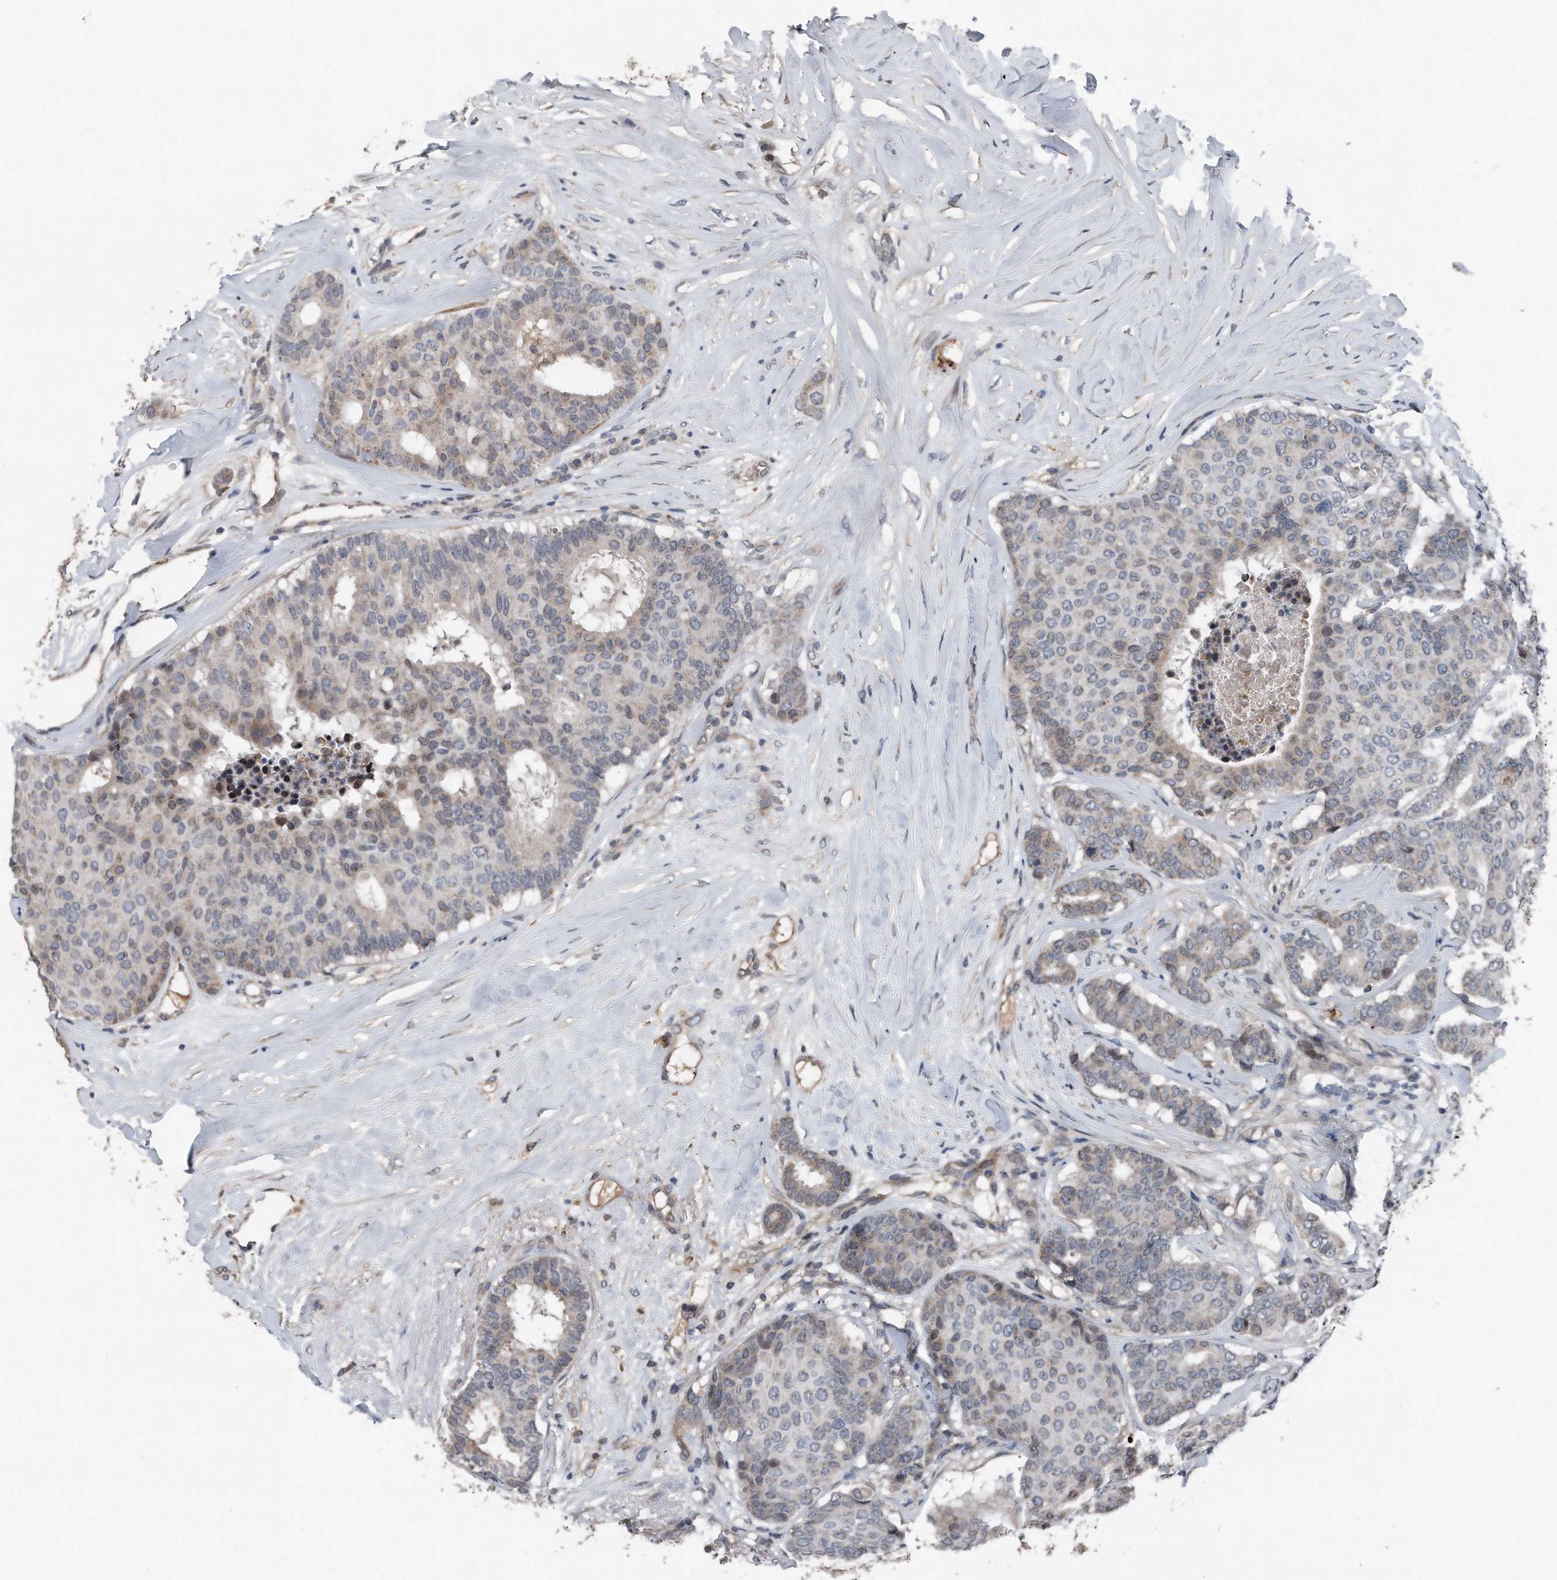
{"staining": {"intensity": "weak", "quantity": "<25%", "location": "cytoplasmic/membranous"}, "tissue": "breast cancer", "cell_type": "Tumor cells", "image_type": "cancer", "snomed": [{"axis": "morphology", "description": "Duct carcinoma"}, {"axis": "topography", "description": "Breast"}], "caption": "This micrograph is of breast cancer (infiltrating ductal carcinoma) stained with IHC to label a protein in brown with the nuclei are counter-stained blue. There is no expression in tumor cells.", "gene": "DST", "patient": {"sex": "female", "age": 75}}